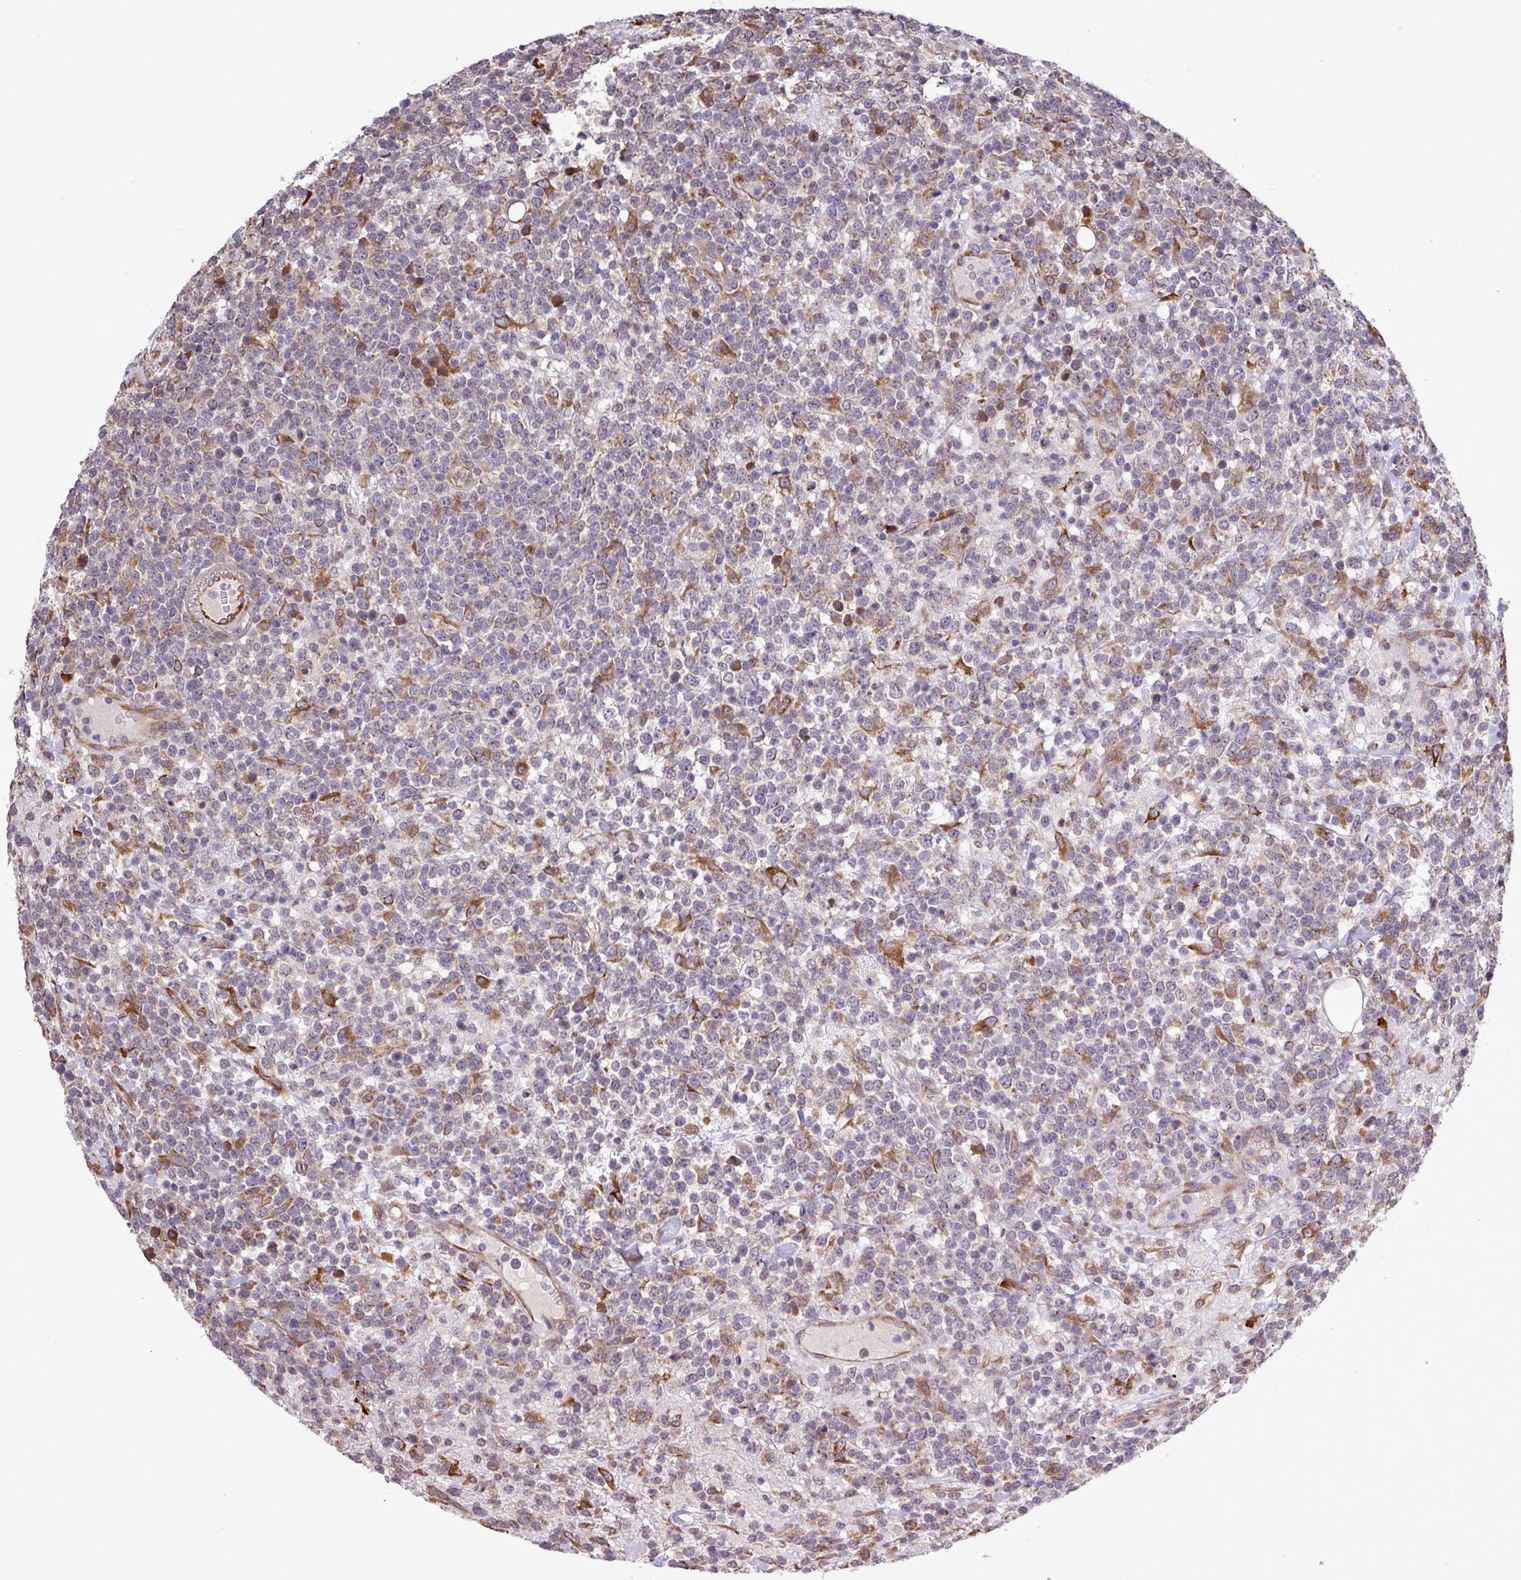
{"staining": {"intensity": "moderate", "quantity": "<25%", "location": "cytoplasmic/membranous"}, "tissue": "lymphoma", "cell_type": "Tumor cells", "image_type": "cancer", "snomed": [{"axis": "morphology", "description": "Malignant lymphoma, non-Hodgkin's type, High grade"}, {"axis": "topography", "description": "Colon"}], "caption": "Tumor cells reveal low levels of moderate cytoplasmic/membranous expression in approximately <25% of cells in malignant lymphoma, non-Hodgkin's type (high-grade).", "gene": "MEGF6", "patient": {"sex": "female", "age": 53}}